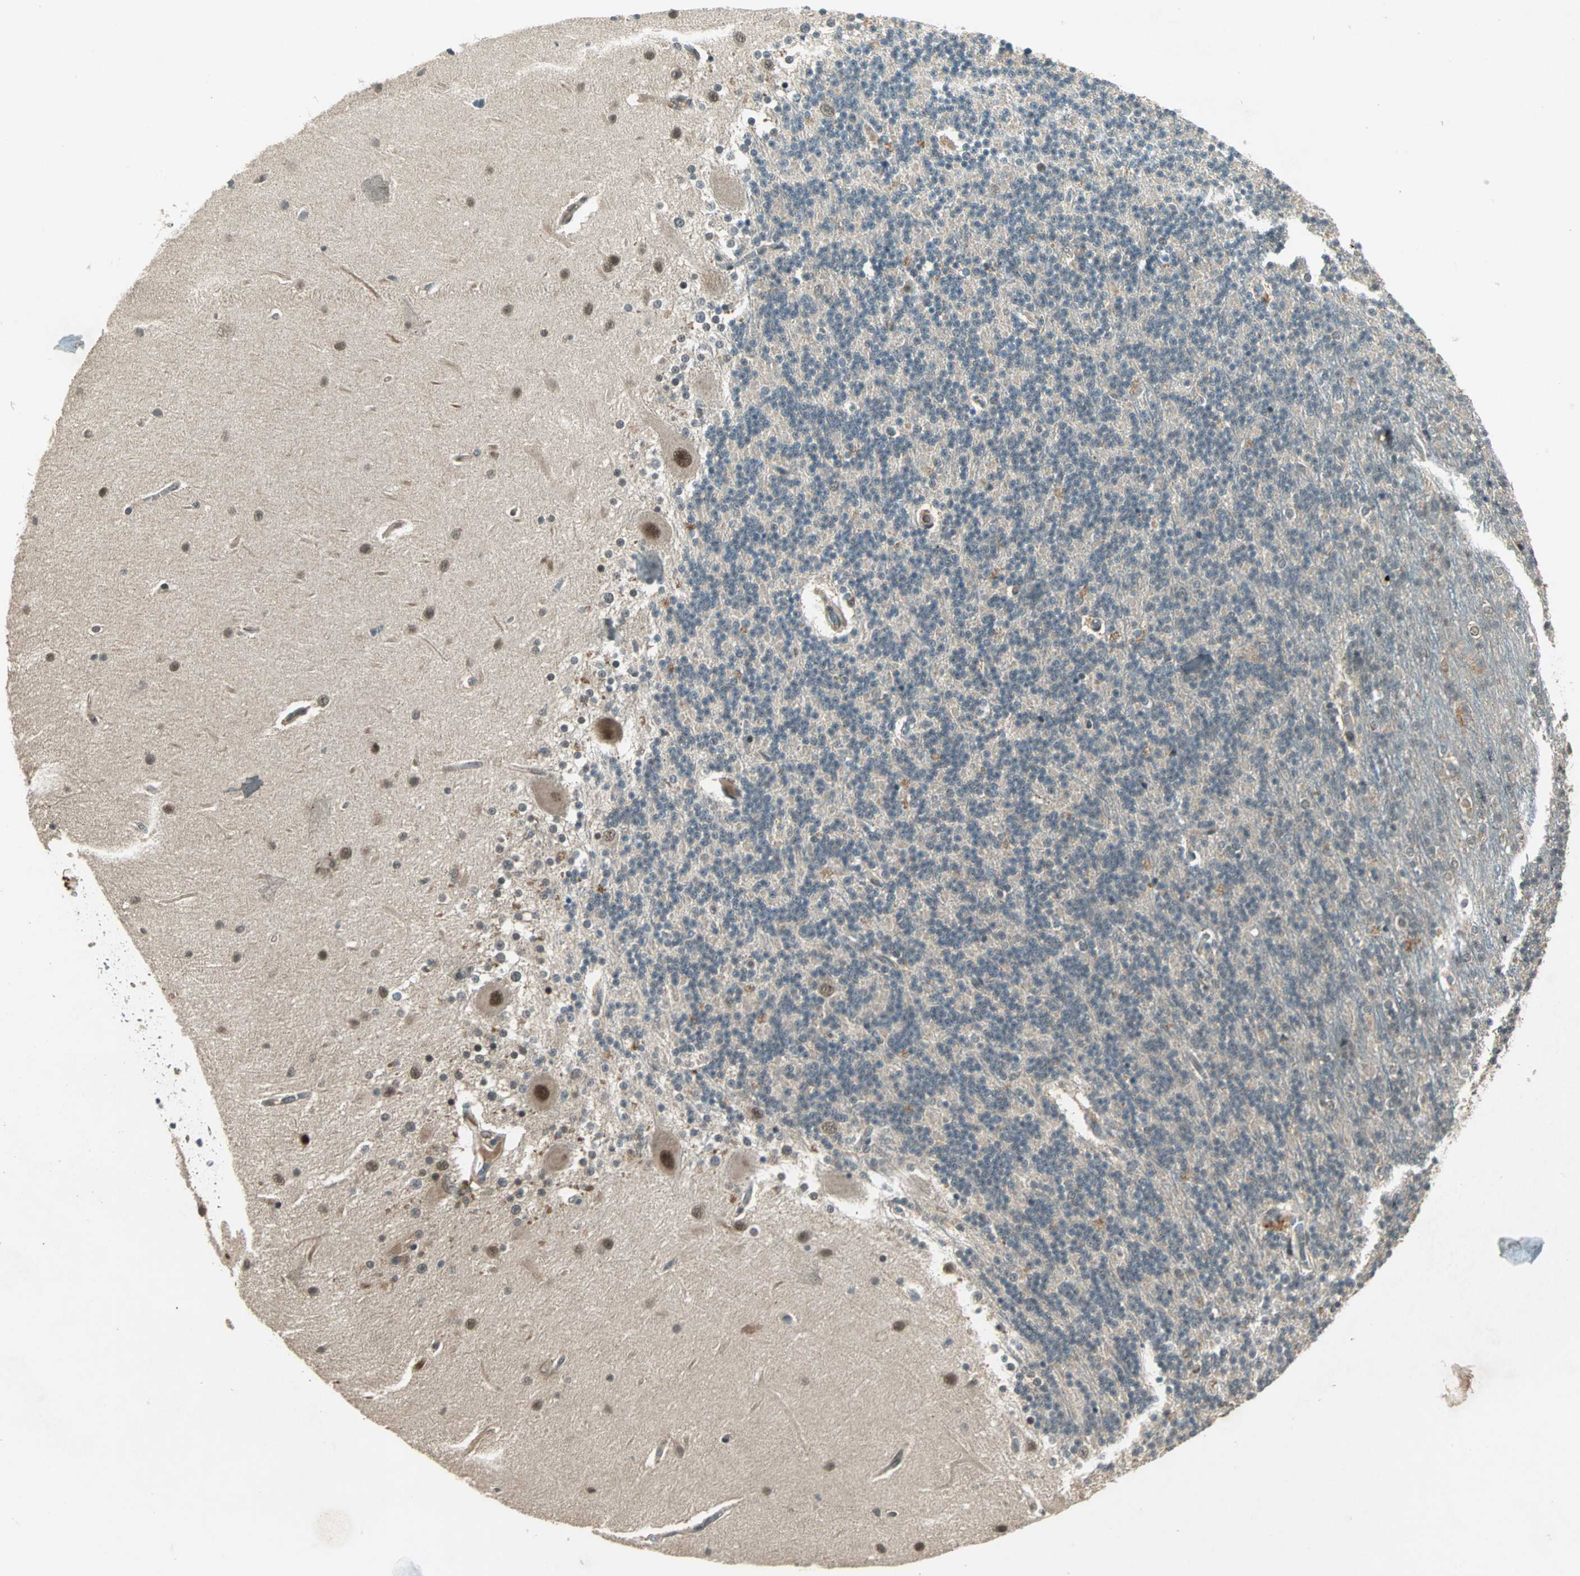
{"staining": {"intensity": "negative", "quantity": "none", "location": "none"}, "tissue": "cerebellum", "cell_type": "Cells in granular layer", "image_type": "normal", "snomed": [{"axis": "morphology", "description": "Normal tissue, NOS"}, {"axis": "topography", "description": "Cerebellum"}], "caption": "Immunohistochemical staining of unremarkable human cerebellum displays no significant staining in cells in granular layer. (DAB (3,3'-diaminobenzidine) immunohistochemistry visualized using brightfield microscopy, high magnification).", "gene": "ZNF701", "patient": {"sex": "female", "age": 54}}